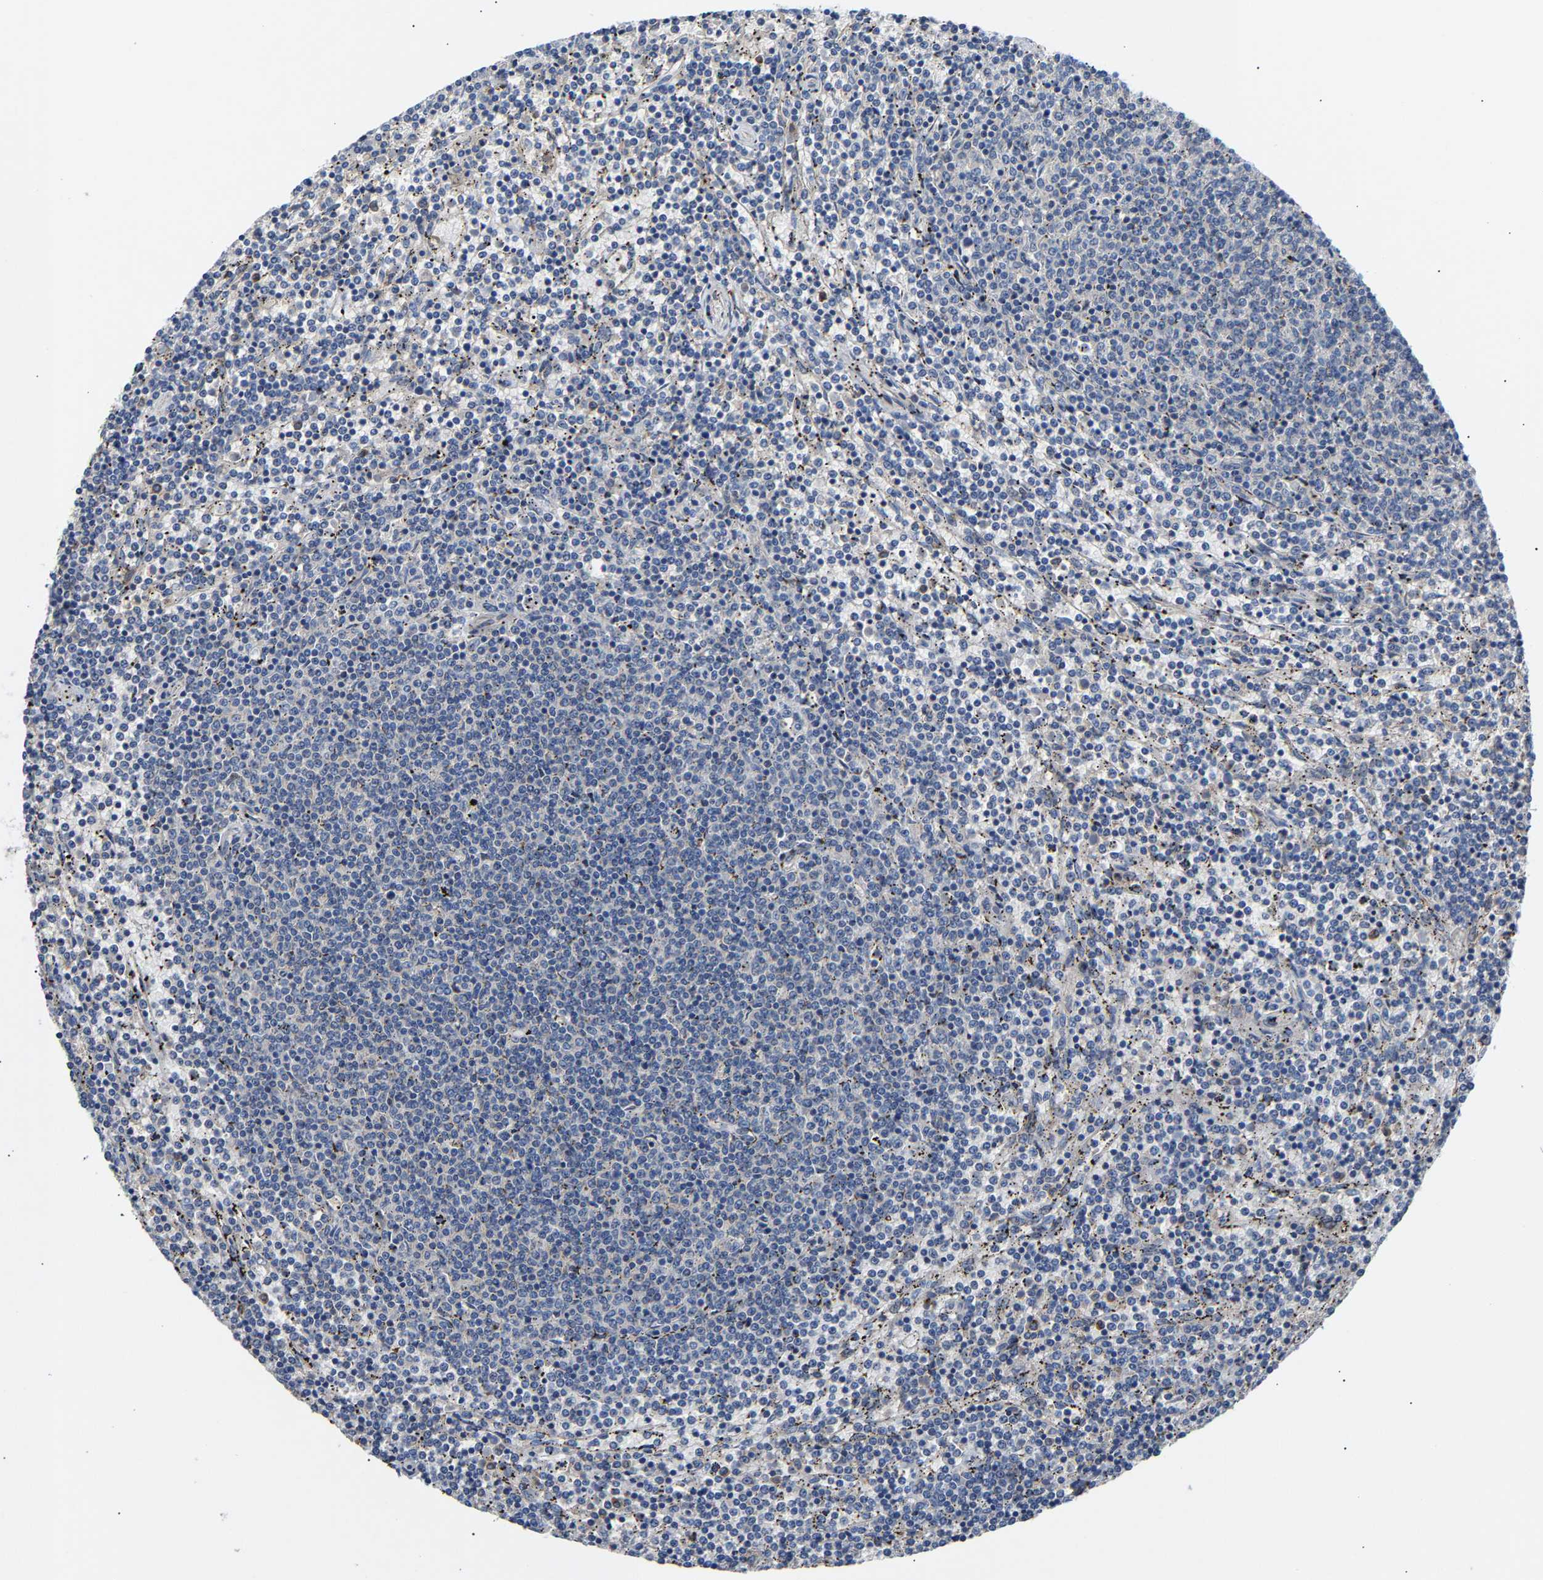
{"staining": {"intensity": "negative", "quantity": "none", "location": "none"}, "tissue": "lymphoma", "cell_type": "Tumor cells", "image_type": "cancer", "snomed": [{"axis": "morphology", "description": "Malignant lymphoma, non-Hodgkin's type, Low grade"}, {"axis": "topography", "description": "Spleen"}], "caption": "Tumor cells are negative for protein expression in human malignant lymphoma, non-Hodgkin's type (low-grade).", "gene": "CCDC171", "patient": {"sex": "female", "age": 50}}